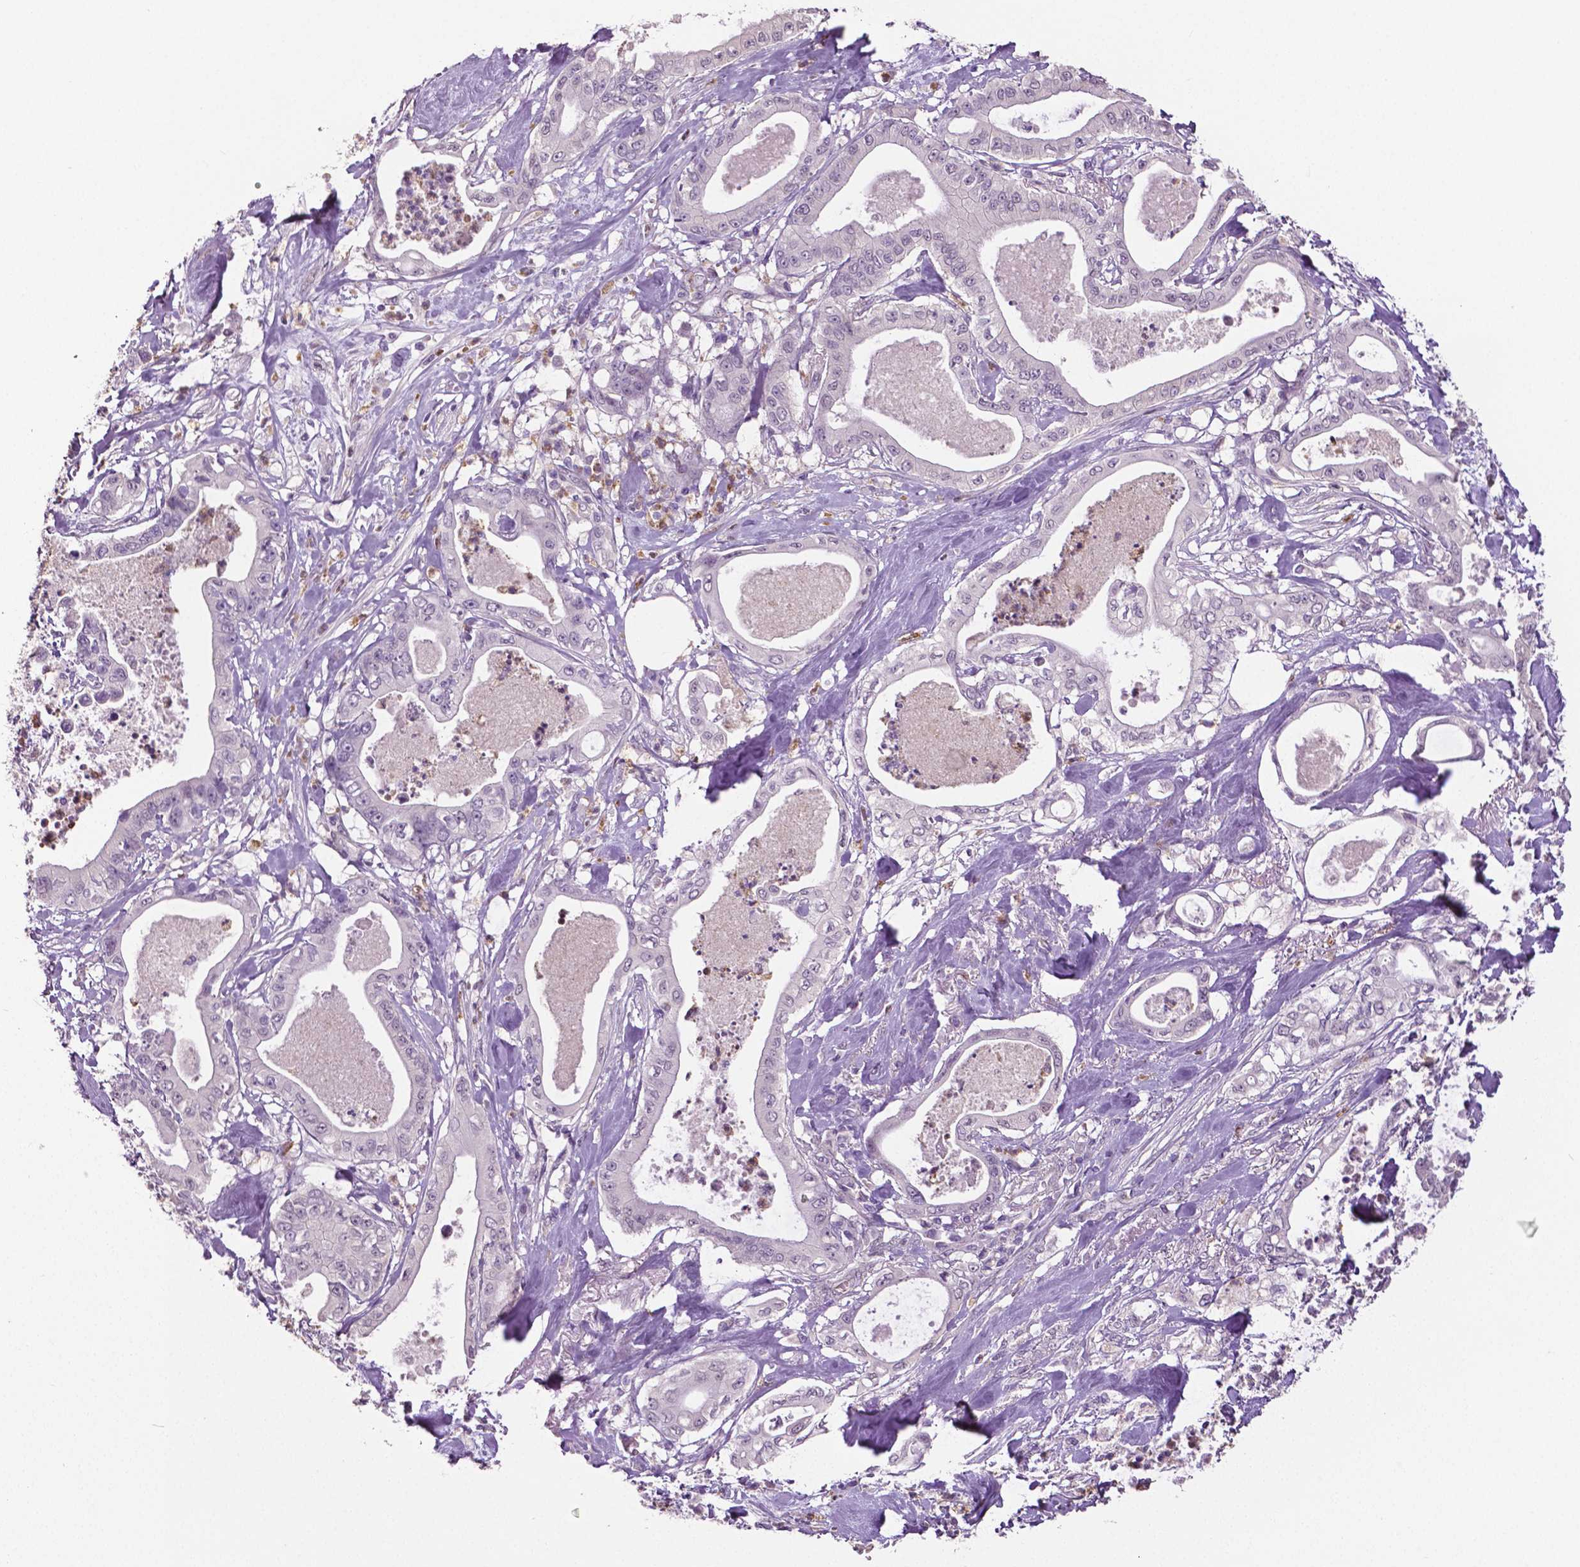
{"staining": {"intensity": "negative", "quantity": "none", "location": "none"}, "tissue": "pancreatic cancer", "cell_type": "Tumor cells", "image_type": "cancer", "snomed": [{"axis": "morphology", "description": "Adenocarcinoma, NOS"}, {"axis": "topography", "description": "Pancreas"}], "caption": "High magnification brightfield microscopy of pancreatic adenocarcinoma stained with DAB (brown) and counterstained with hematoxylin (blue): tumor cells show no significant staining.", "gene": "PTPN5", "patient": {"sex": "male", "age": 71}}